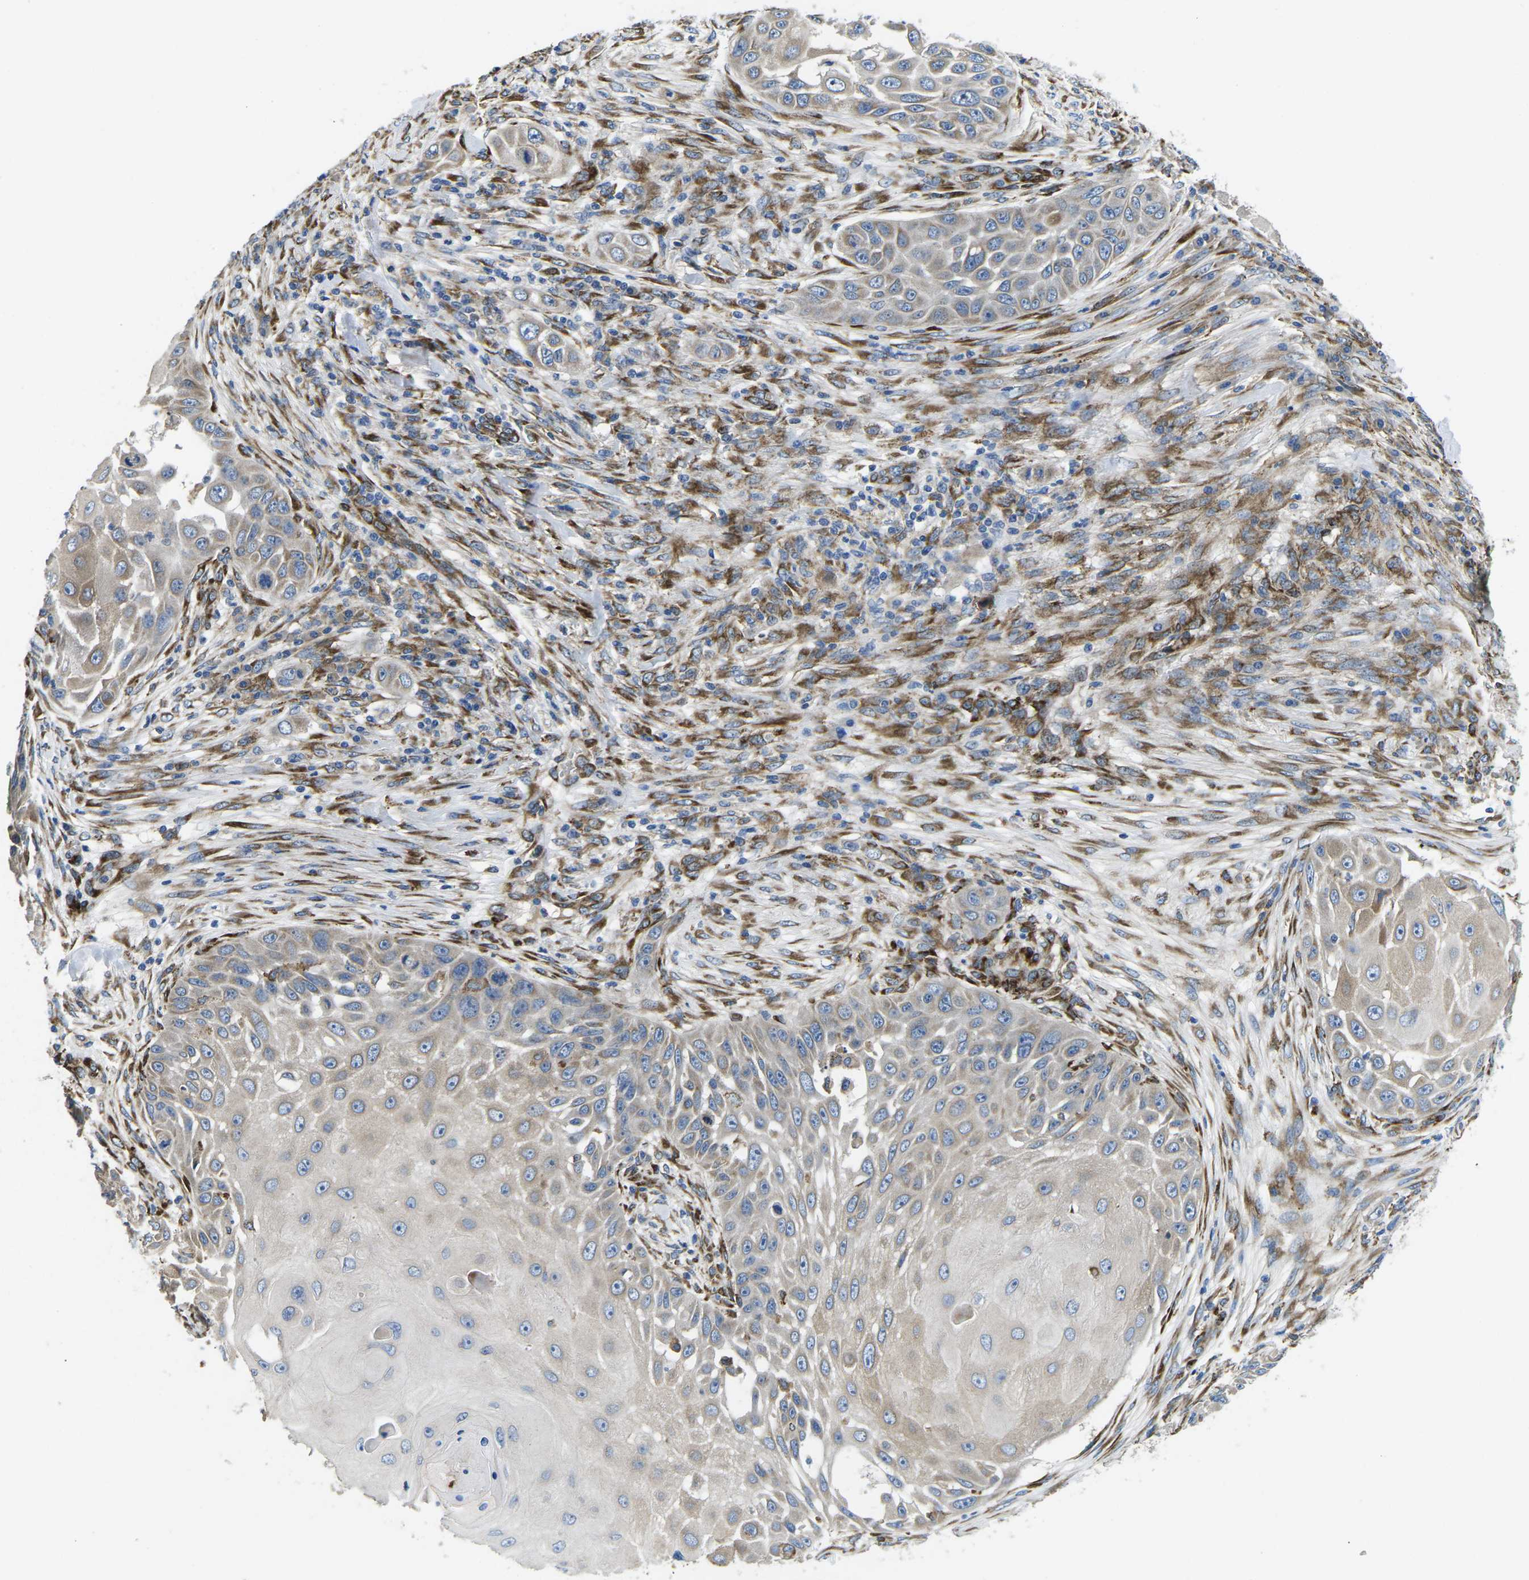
{"staining": {"intensity": "moderate", "quantity": "<25%", "location": "cytoplasmic/membranous"}, "tissue": "skin cancer", "cell_type": "Tumor cells", "image_type": "cancer", "snomed": [{"axis": "morphology", "description": "Squamous cell carcinoma, NOS"}, {"axis": "topography", "description": "Skin"}], "caption": "Skin cancer (squamous cell carcinoma) was stained to show a protein in brown. There is low levels of moderate cytoplasmic/membranous expression in approximately <25% of tumor cells. Using DAB (3,3'-diaminobenzidine) (brown) and hematoxylin (blue) stains, captured at high magnification using brightfield microscopy.", "gene": "PDZD8", "patient": {"sex": "female", "age": 44}}